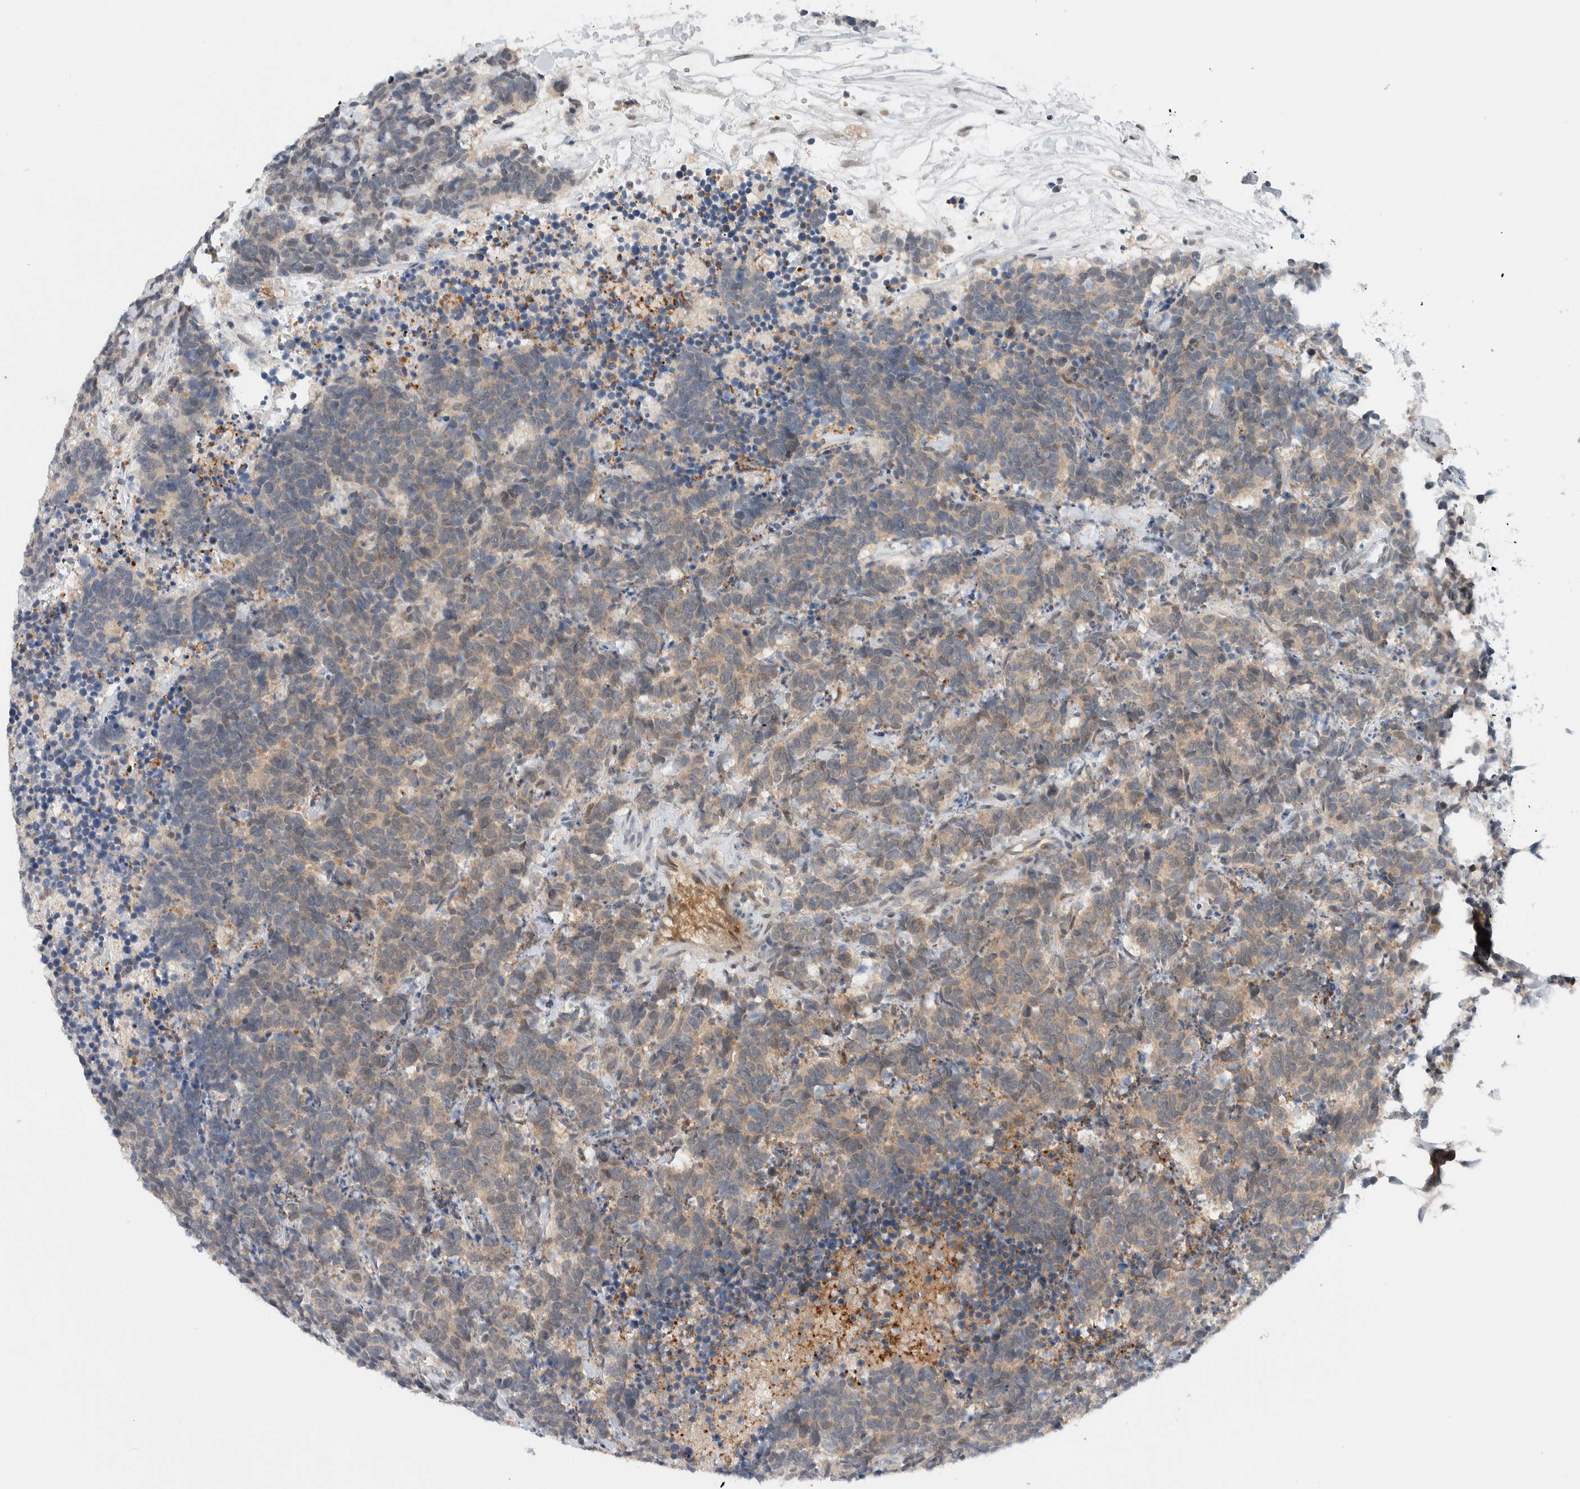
{"staining": {"intensity": "weak", "quantity": ">75%", "location": "cytoplasmic/membranous"}, "tissue": "carcinoid", "cell_type": "Tumor cells", "image_type": "cancer", "snomed": [{"axis": "morphology", "description": "Carcinoma, NOS"}, {"axis": "morphology", "description": "Carcinoid, malignant, NOS"}, {"axis": "topography", "description": "Urinary bladder"}], "caption": "An immunohistochemistry (IHC) micrograph of tumor tissue is shown. Protein staining in brown shows weak cytoplasmic/membranous positivity in carcinoid within tumor cells.", "gene": "NCR3LG1", "patient": {"sex": "male", "age": 57}}